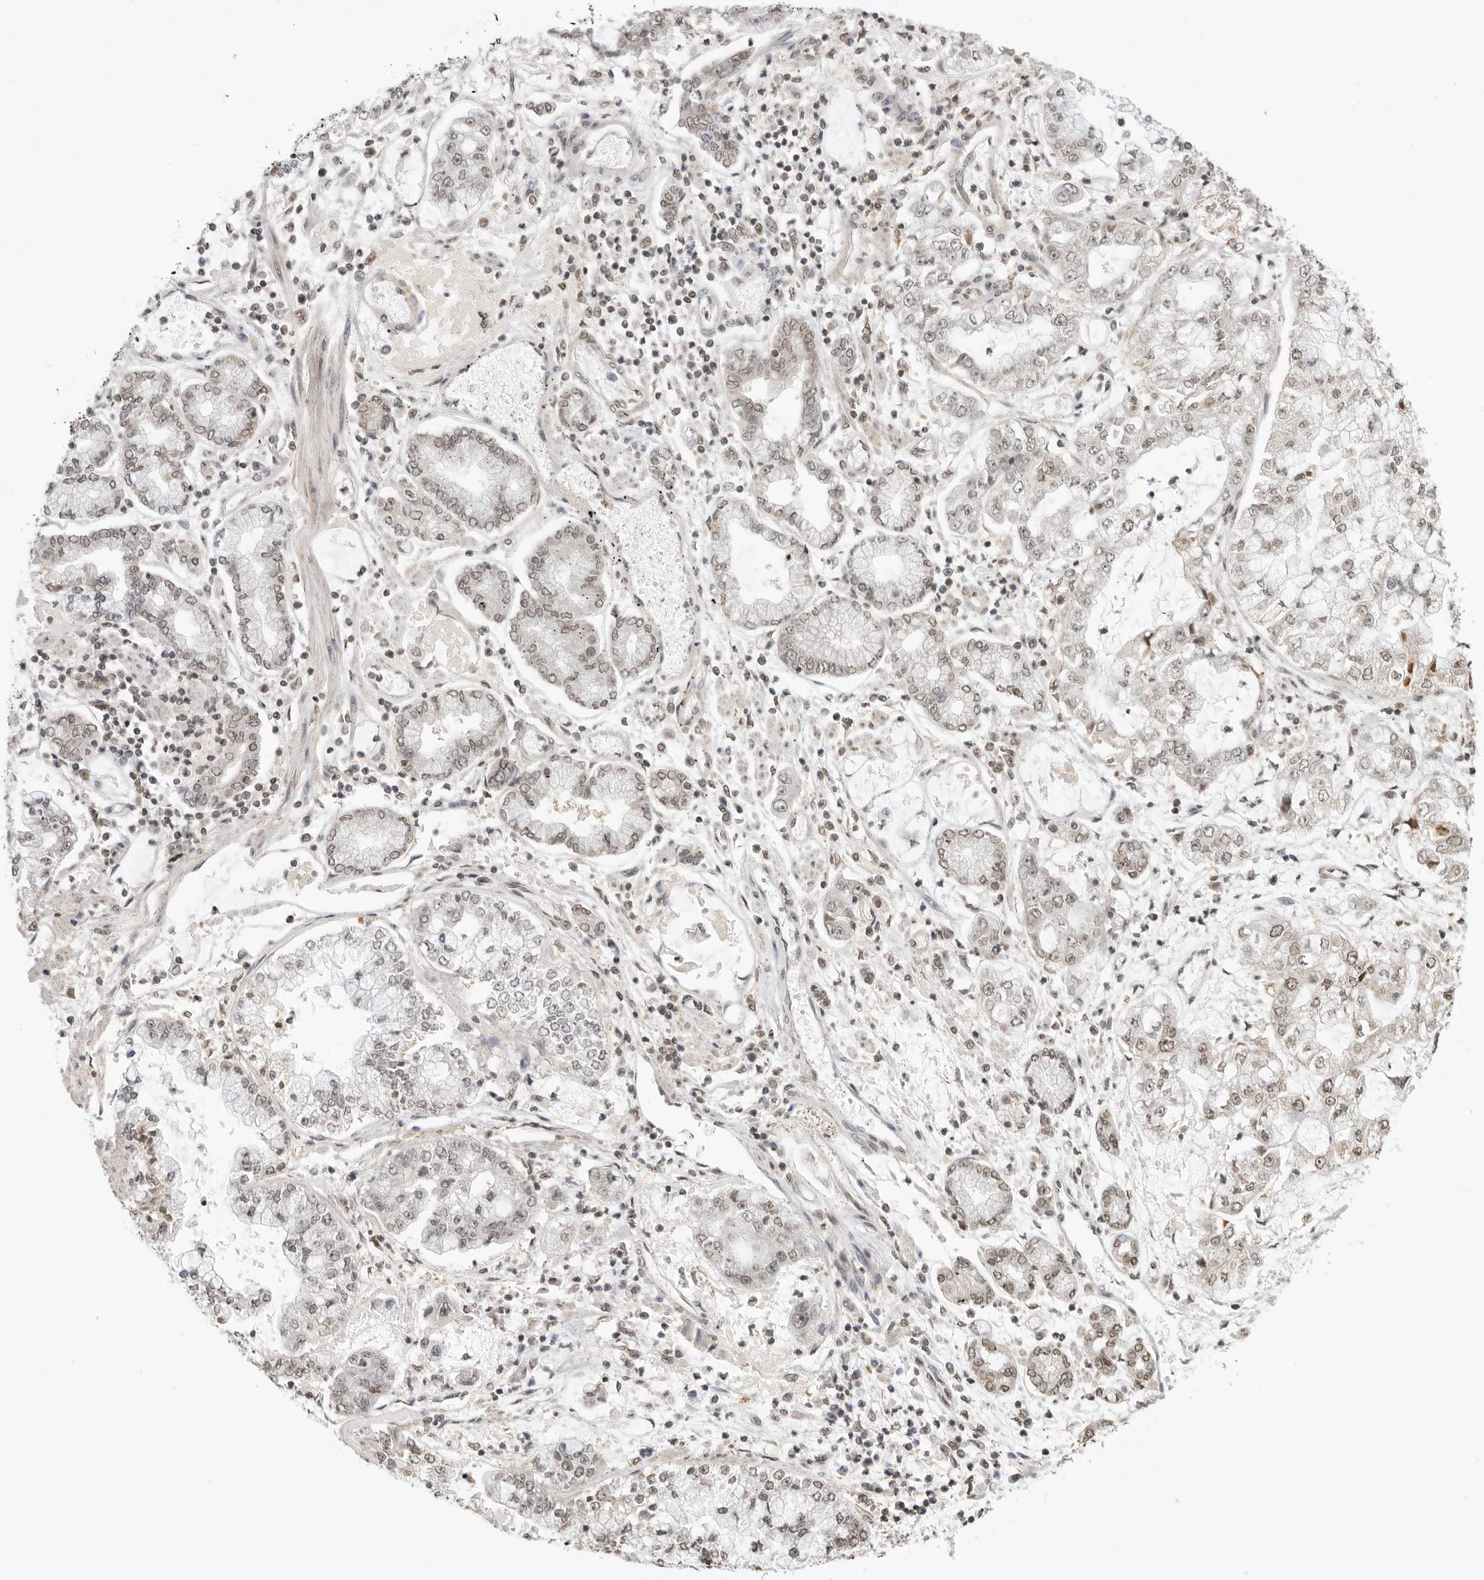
{"staining": {"intensity": "weak", "quantity": ">75%", "location": "nuclear"}, "tissue": "stomach cancer", "cell_type": "Tumor cells", "image_type": "cancer", "snomed": [{"axis": "morphology", "description": "Adenocarcinoma, NOS"}, {"axis": "topography", "description": "Stomach"}], "caption": "Immunohistochemical staining of stomach cancer demonstrates low levels of weak nuclear protein staining in about >75% of tumor cells.", "gene": "RPA2", "patient": {"sex": "male", "age": 76}}